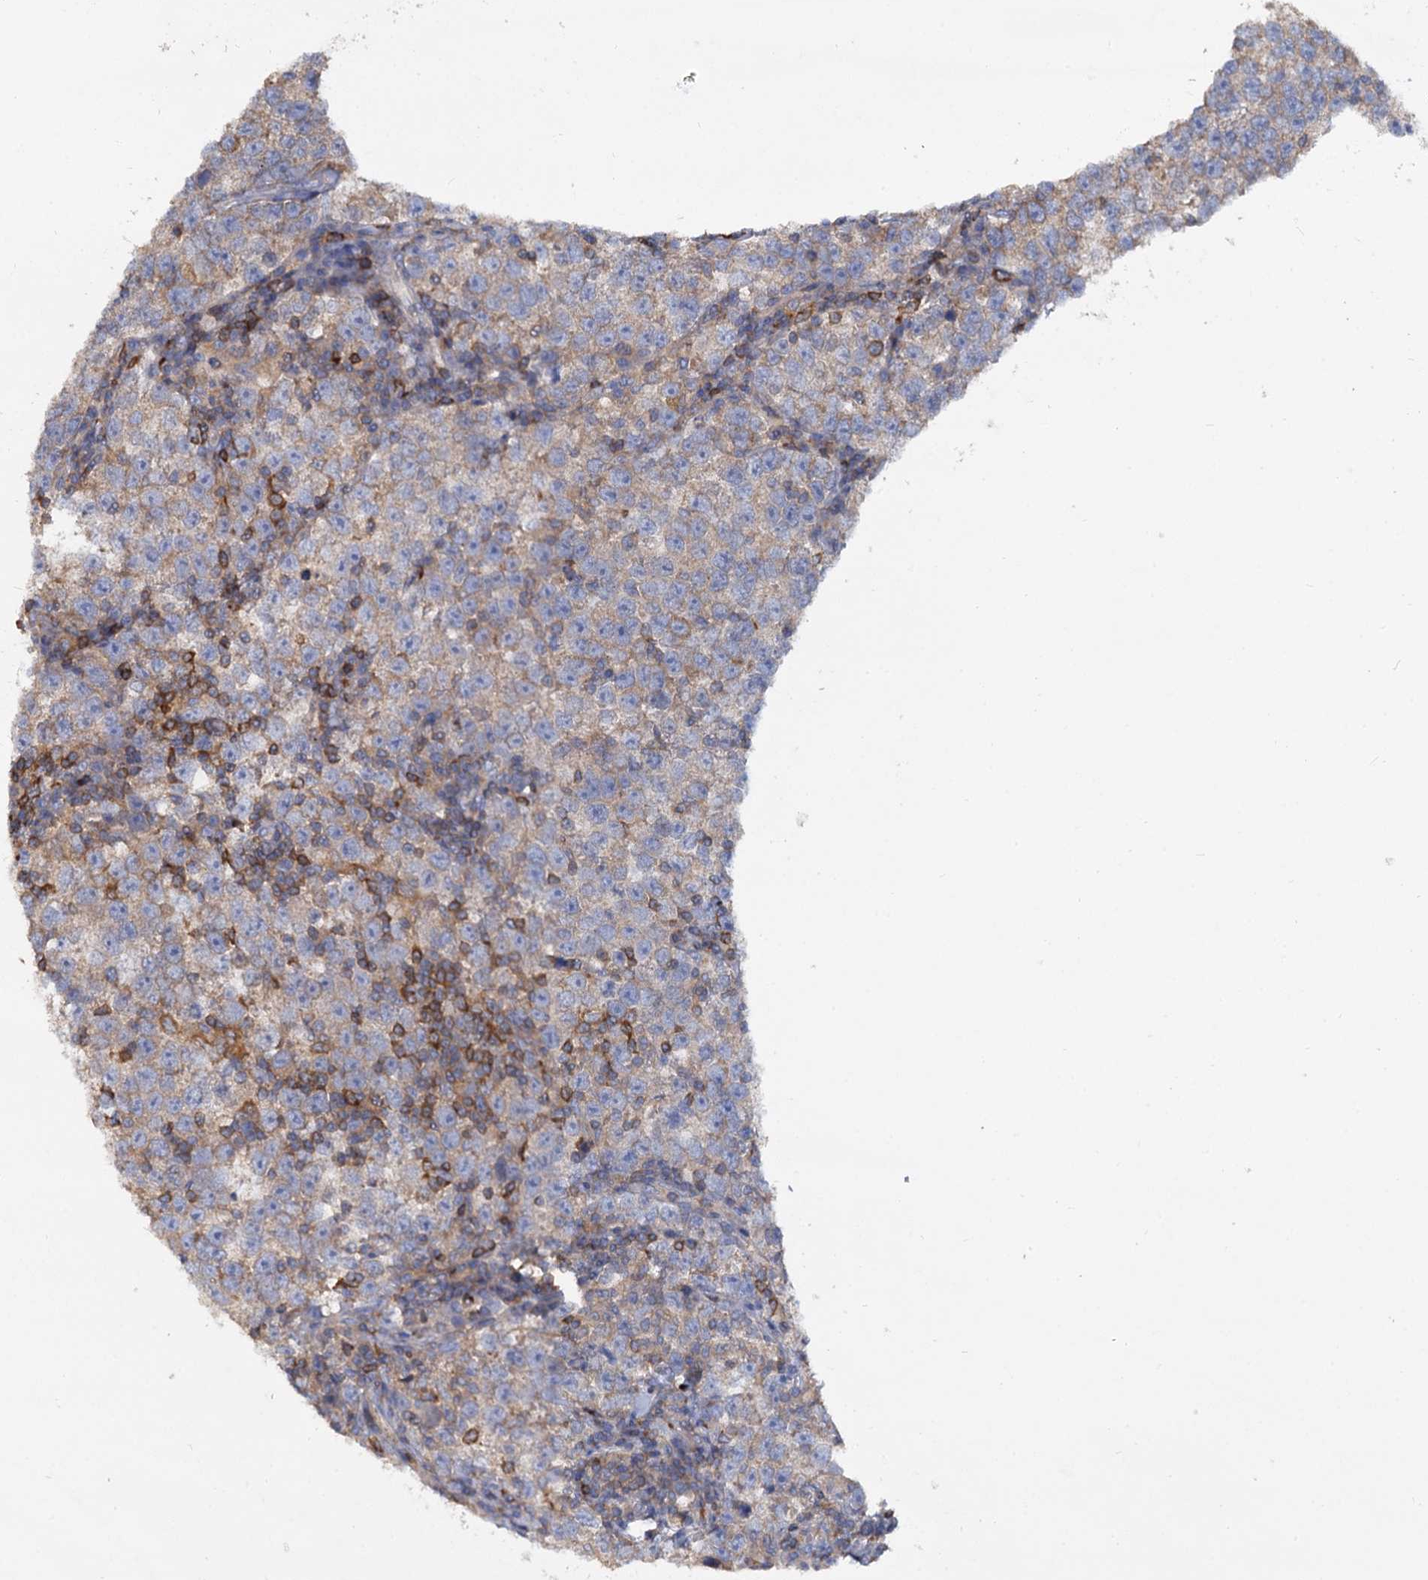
{"staining": {"intensity": "weak", "quantity": "25%-75%", "location": "cytoplasmic/membranous"}, "tissue": "testis cancer", "cell_type": "Tumor cells", "image_type": "cancer", "snomed": [{"axis": "morphology", "description": "Normal tissue, NOS"}, {"axis": "morphology", "description": "Seminoma, NOS"}, {"axis": "topography", "description": "Testis"}], "caption": "Human testis seminoma stained for a protein (brown) reveals weak cytoplasmic/membranous positive expression in approximately 25%-75% of tumor cells.", "gene": "ANKRD13A", "patient": {"sex": "male", "age": 43}}